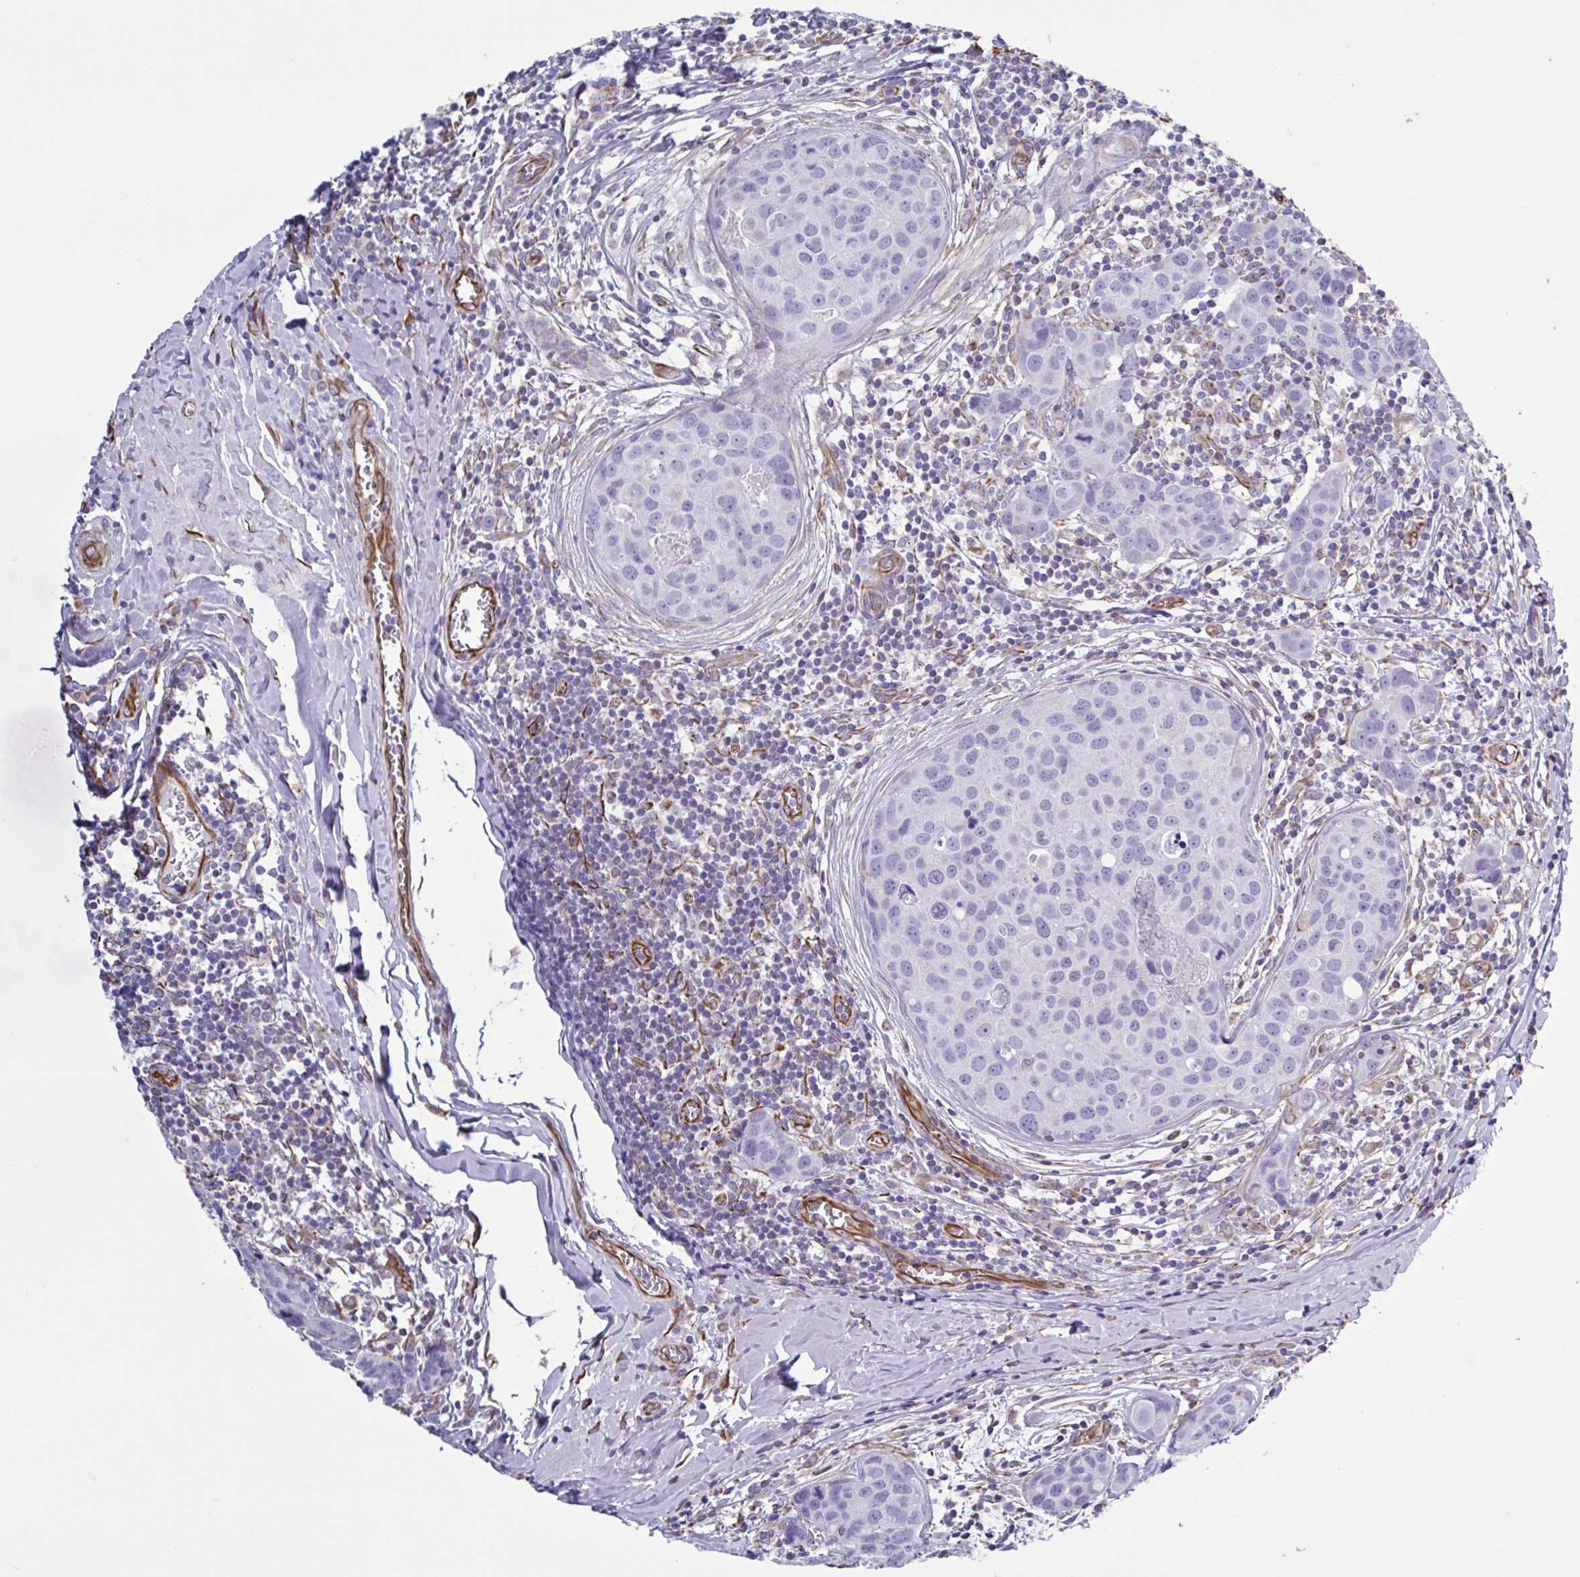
{"staining": {"intensity": "negative", "quantity": "none", "location": "none"}, "tissue": "breast cancer", "cell_type": "Tumor cells", "image_type": "cancer", "snomed": [{"axis": "morphology", "description": "Duct carcinoma"}, {"axis": "topography", "description": "Breast"}], "caption": "Tumor cells show no significant expression in breast cancer (invasive ductal carcinoma).", "gene": "TMEM86B", "patient": {"sex": "female", "age": 24}}